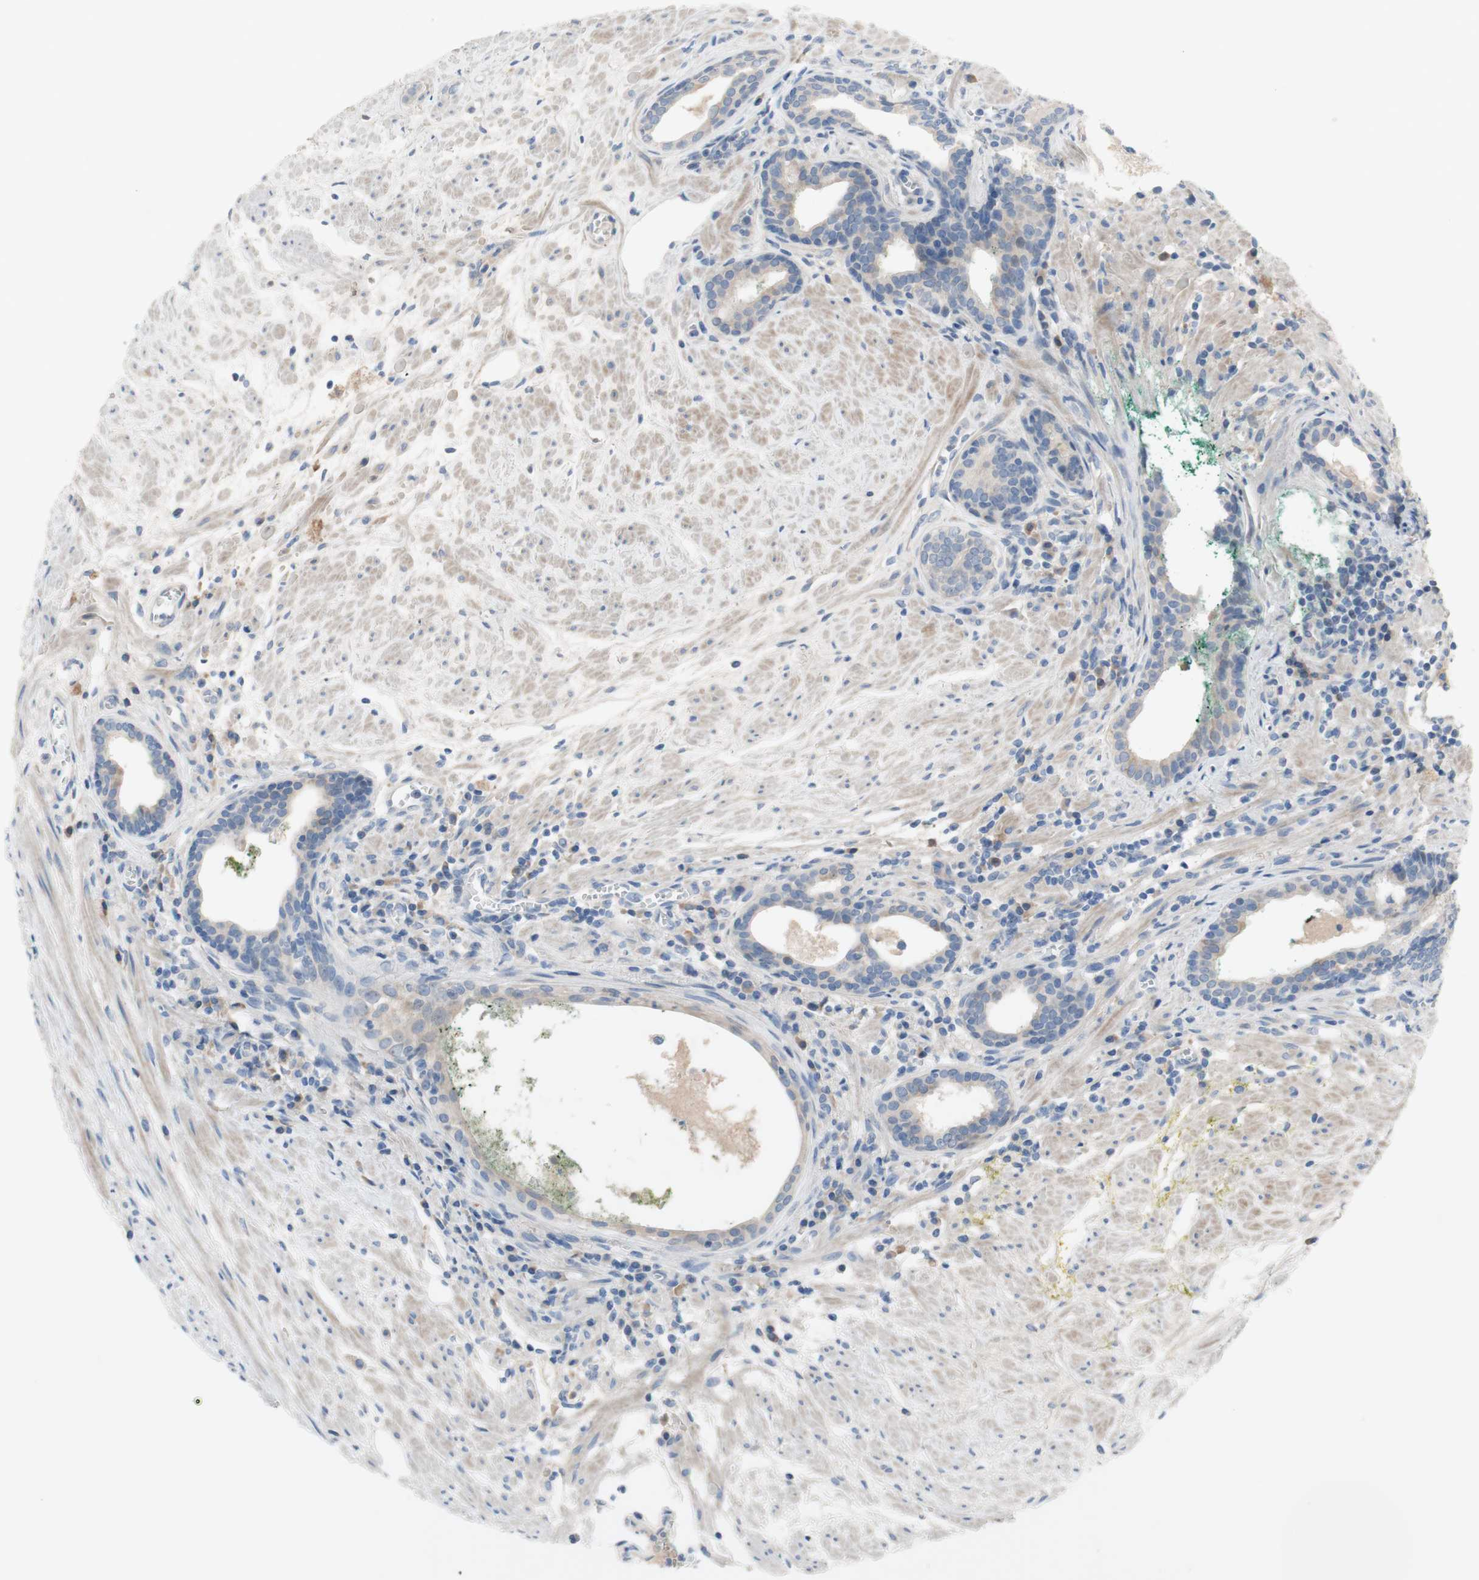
{"staining": {"intensity": "negative", "quantity": "none", "location": "none"}, "tissue": "prostate cancer", "cell_type": "Tumor cells", "image_type": "cancer", "snomed": [{"axis": "morphology", "description": "Adenocarcinoma, Low grade"}, {"axis": "topography", "description": "Prostate"}], "caption": "This is an immunohistochemistry image of prostate cancer (adenocarcinoma (low-grade)). There is no positivity in tumor cells.", "gene": "FDFT1", "patient": {"sex": "male", "age": 57}}